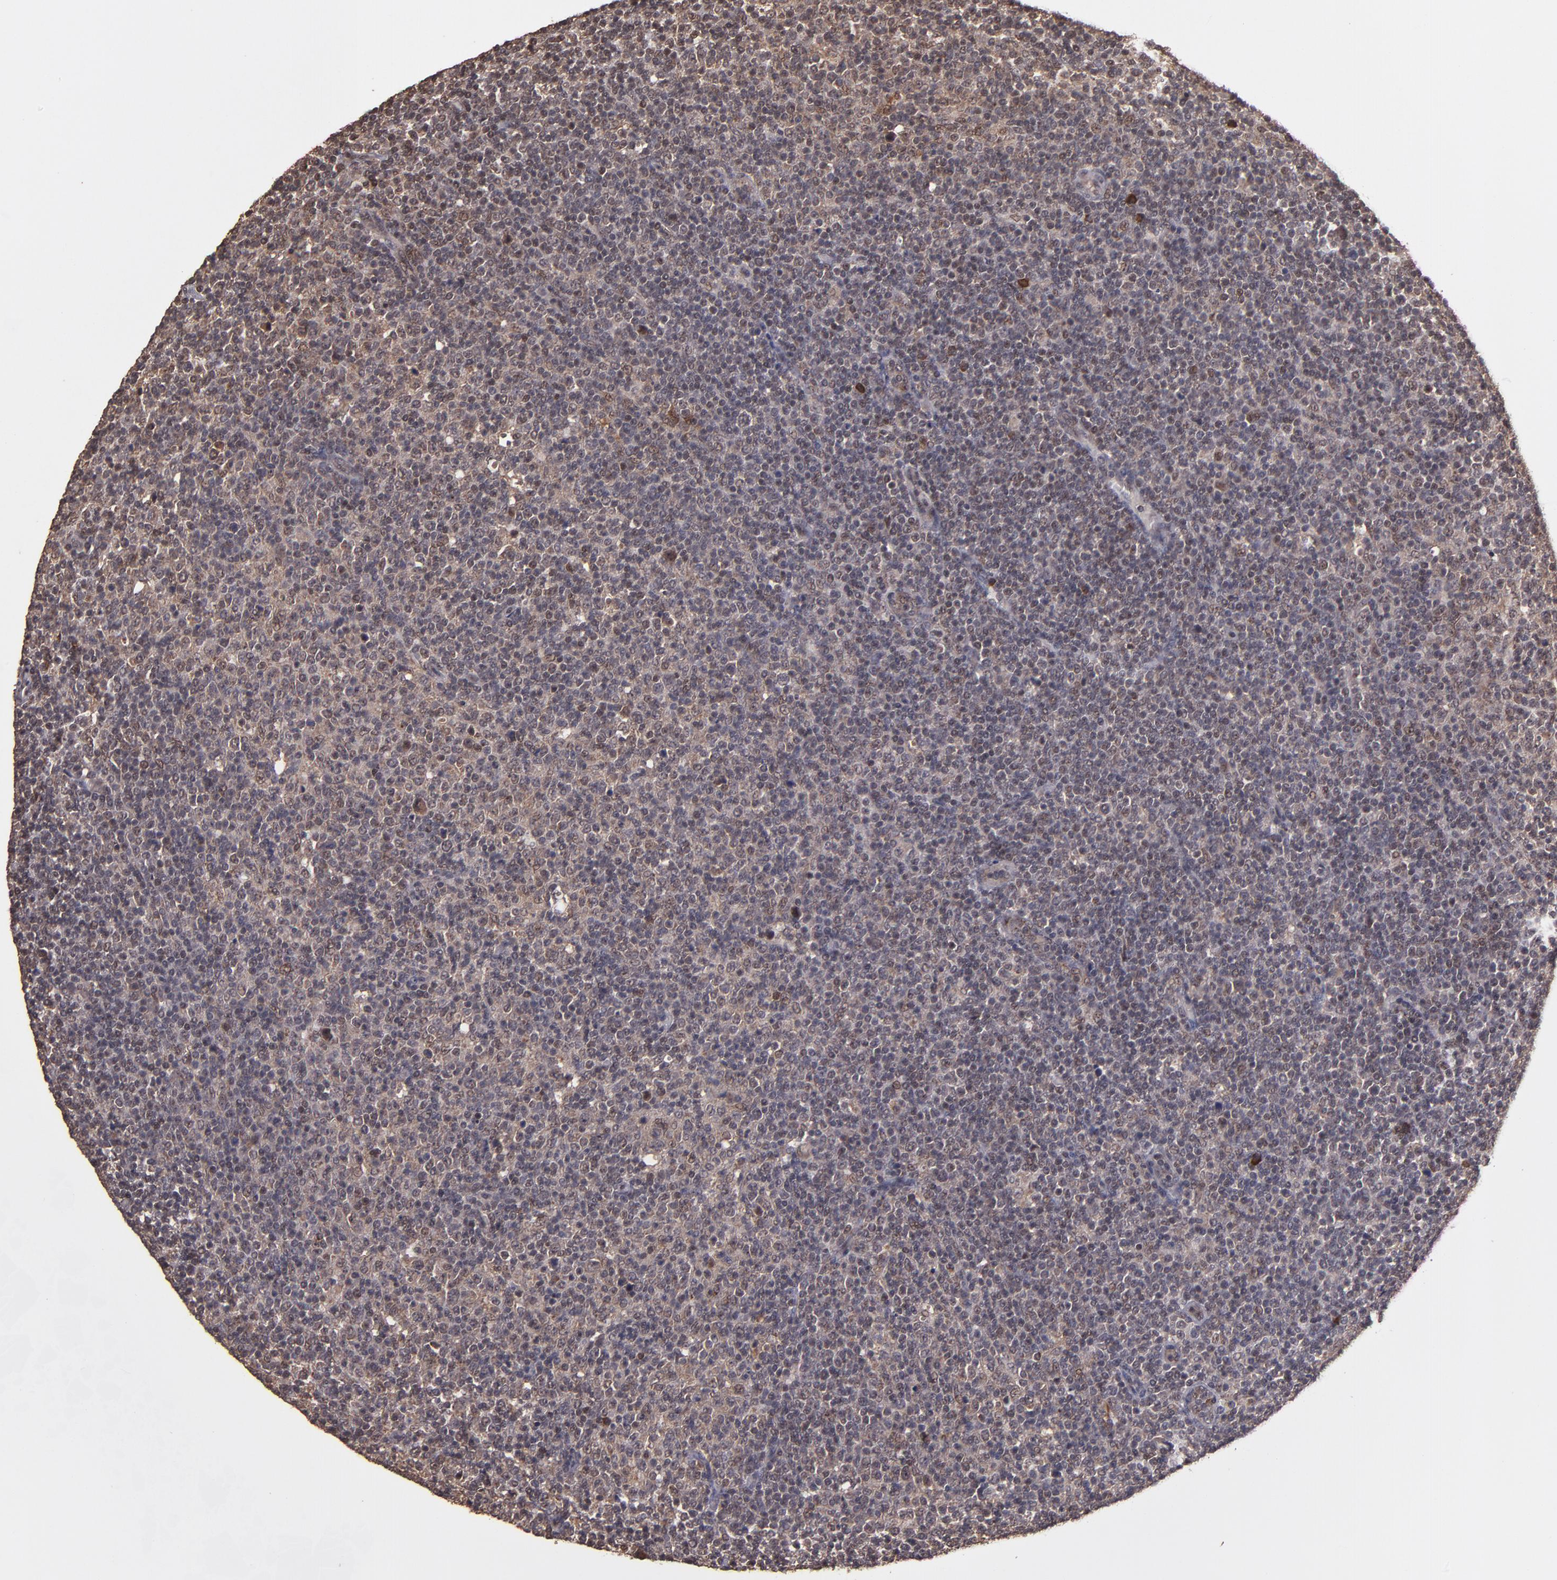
{"staining": {"intensity": "weak", "quantity": ">75%", "location": "cytoplasmic/membranous"}, "tissue": "lymphoma", "cell_type": "Tumor cells", "image_type": "cancer", "snomed": [{"axis": "morphology", "description": "Malignant lymphoma, non-Hodgkin's type, Low grade"}, {"axis": "topography", "description": "Lymph node"}], "caption": "DAB (3,3'-diaminobenzidine) immunohistochemical staining of human low-grade malignant lymphoma, non-Hodgkin's type shows weak cytoplasmic/membranous protein staining in about >75% of tumor cells. (Brightfield microscopy of DAB IHC at high magnification).", "gene": "RIOK3", "patient": {"sex": "male", "age": 70}}